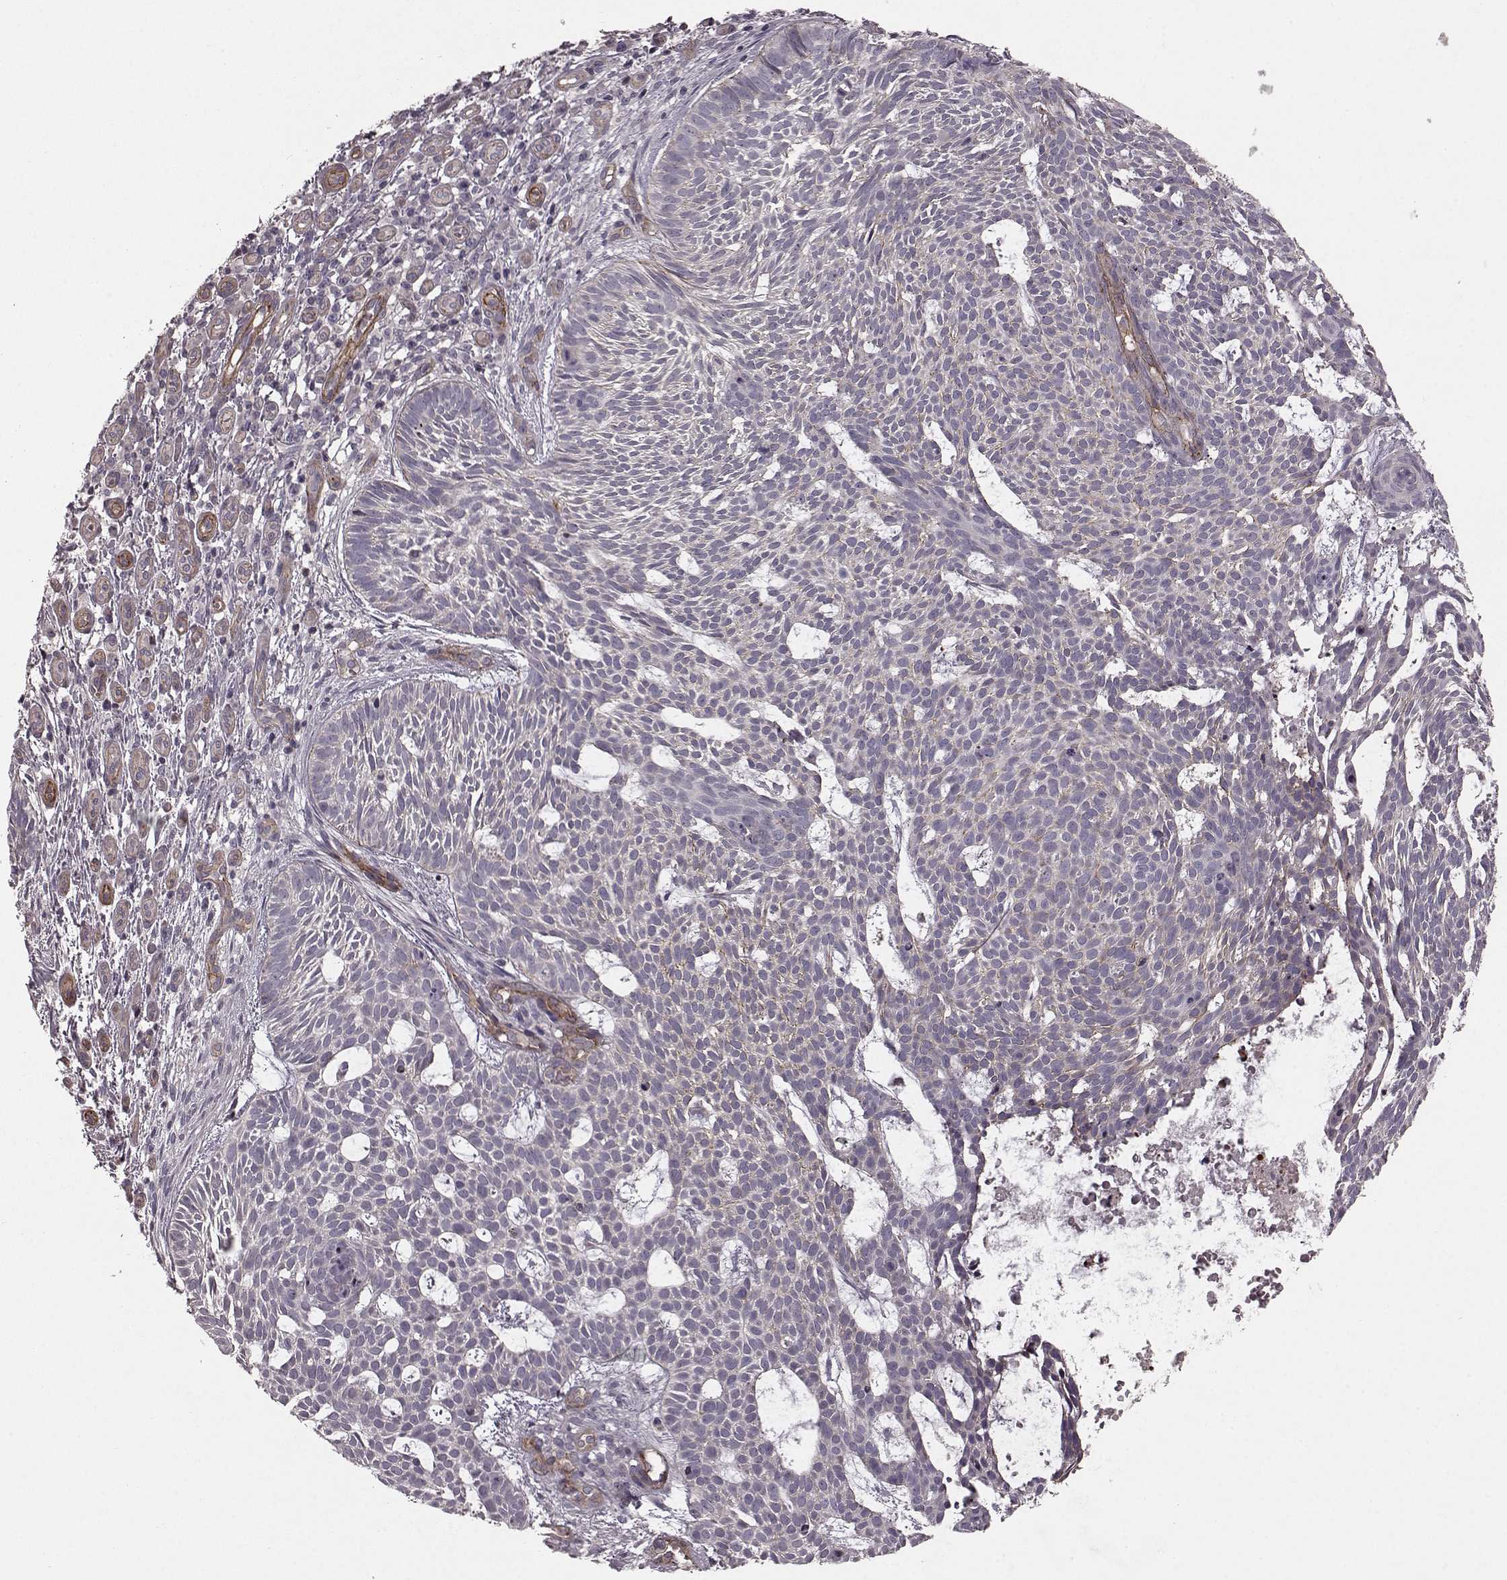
{"staining": {"intensity": "moderate", "quantity": "<25%", "location": "cytoplasmic/membranous"}, "tissue": "skin cancer", "cell_type": "Tumor cells", "image_type": "cancer", "snomed": [{"axis": "morphology", "description": "Basal cell carcinoma"}, {"axis": "topography", "description": "Skin"}], "caption": "Immunohistochemical staining of human skin cancer reveals low levels of moderate cytoplasmic/membranous protein staining in about <25% of tumor cells. (brown staining indicates protein expression, while blue staining denotes nuclei).", "gene": "SLC22A18", "patient": {"sex": "male", "age": 59}}